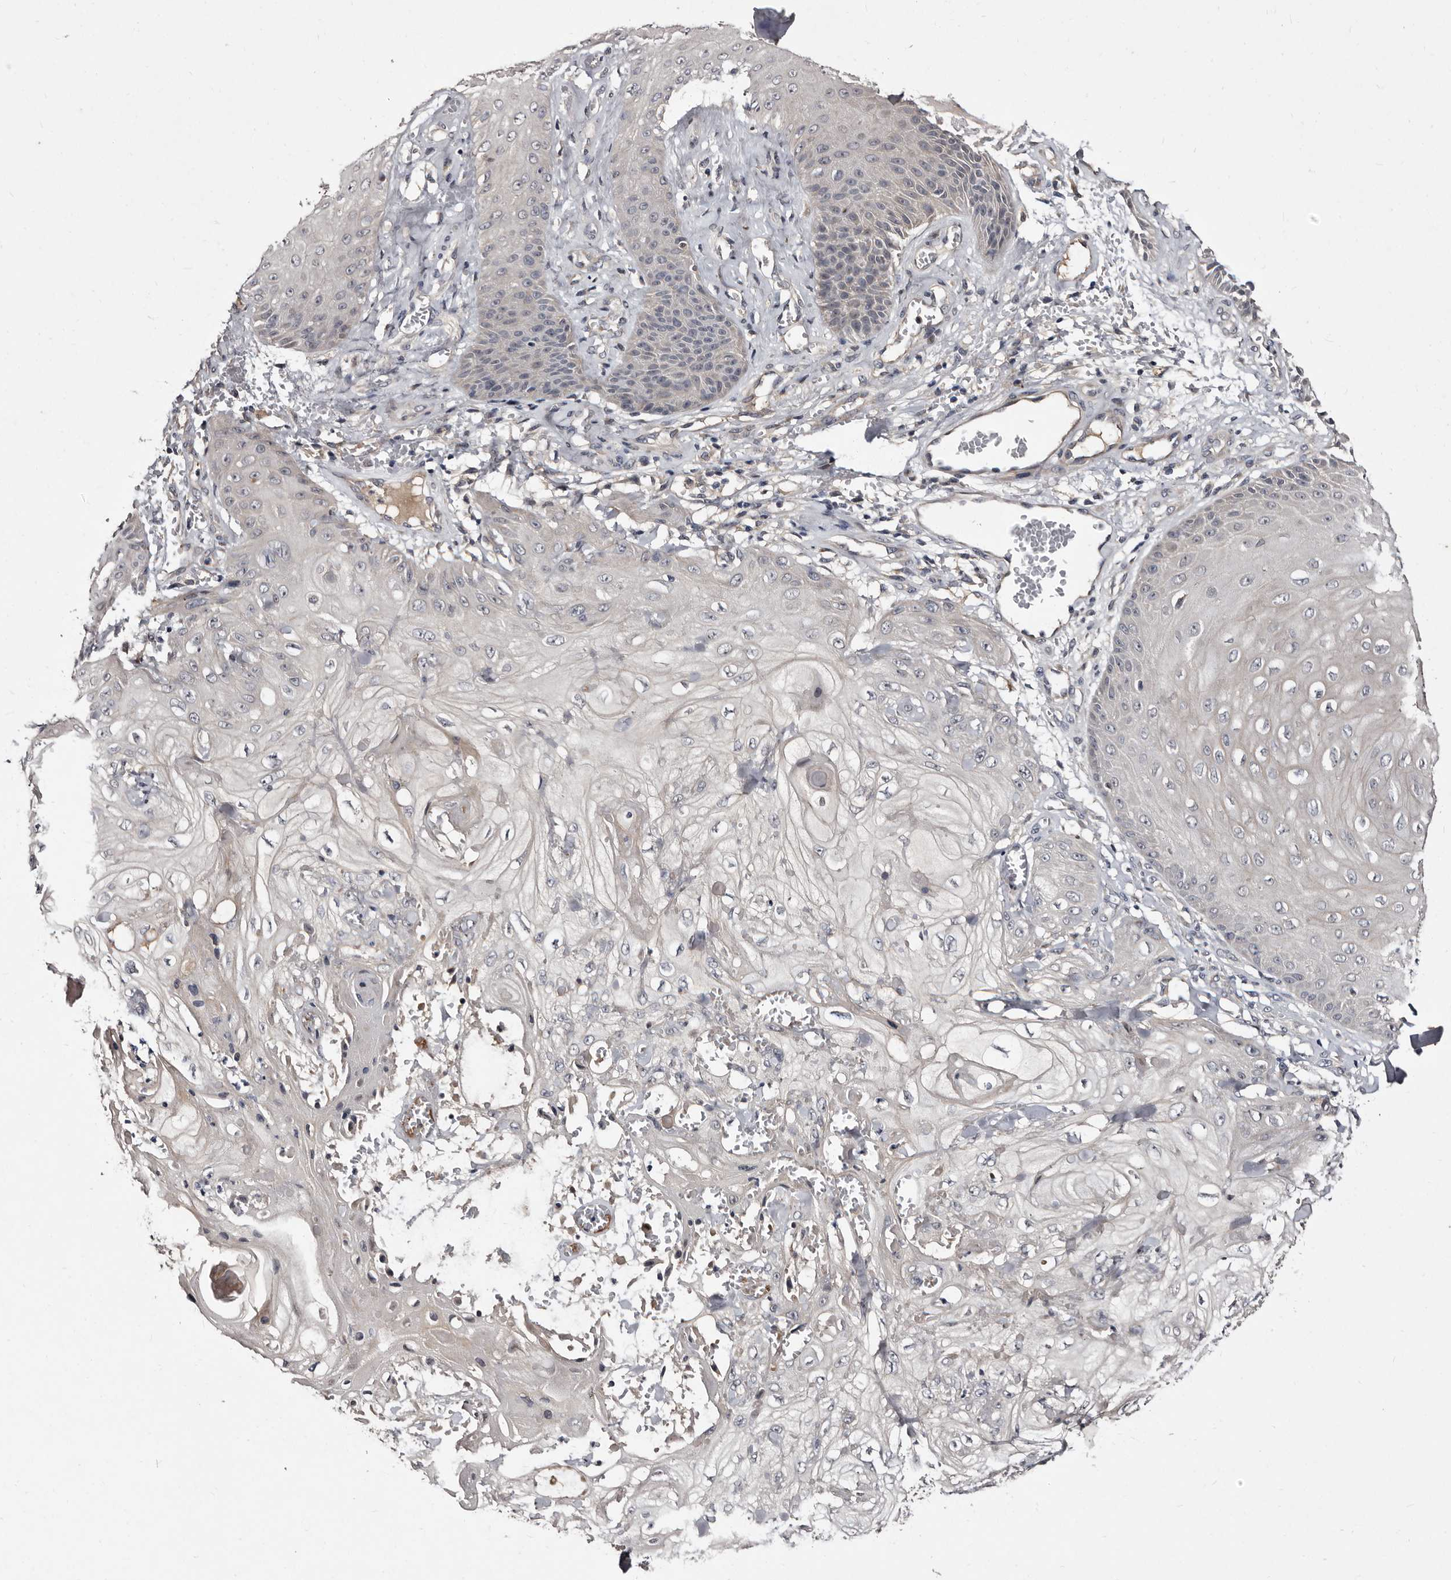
{"staining": {"intensity": "negative", "quantity": "none", "location": "none"}, "tissue": "skin cancer", "cell_type": "Tumor cells", "image_type": "cancer", "snomed": [{"axis": "morphology", "description": "Squamous cell carcinoma, NOS"}, {"axis": "topography", "description": "Skin"}], "caption": "Protein analysis of skin cancer exhibits no significant positivity in tumor cells. Brightfield microscopy of immunohistochemistry stained with DAB (brown) and hematoxylin (blue), captured at high magnification.", "gene": "LANCL2", "patient": {"sex": "male", "age": 74}}